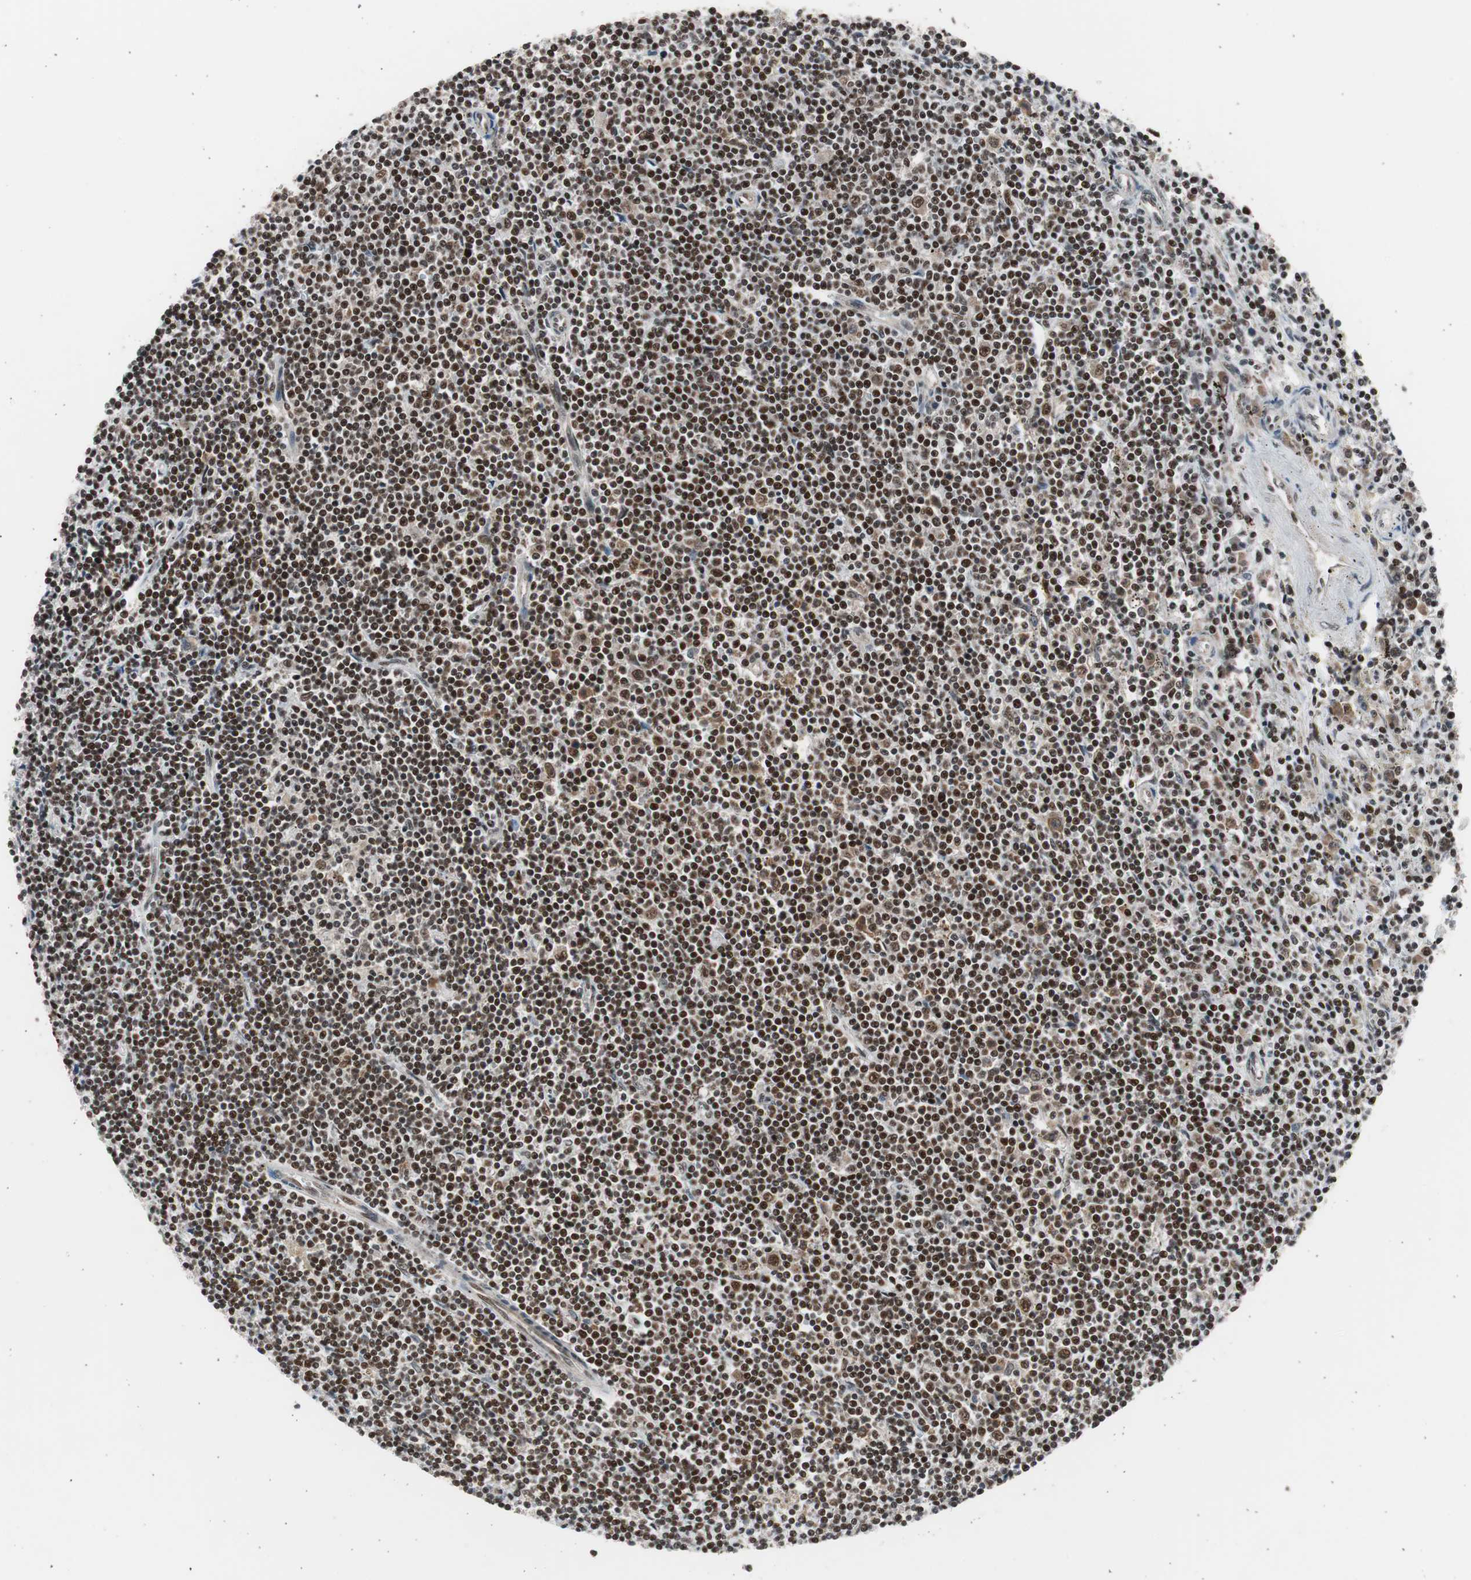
{"staining": {"intensity": "strong", "quantity": ">75%", "location": "nuclear"}, "tissue": "lymphoma", "cell_type": "Tumor cells", "image_type": "cancer", "snomed": [{"axis": "morphology", "description": "Malignant lymphoma, non-Hodgkin's type, Low grade"}, {"axis": "topography", "description": "Spleen"}], "caption": "Immunohistochemical staining of human lymphoma shows high levels of strong nuclear positivity in approximately >75% of tumor cells.", "gene": "RPA1", "patient": {"sex": "male", "age": 76}}